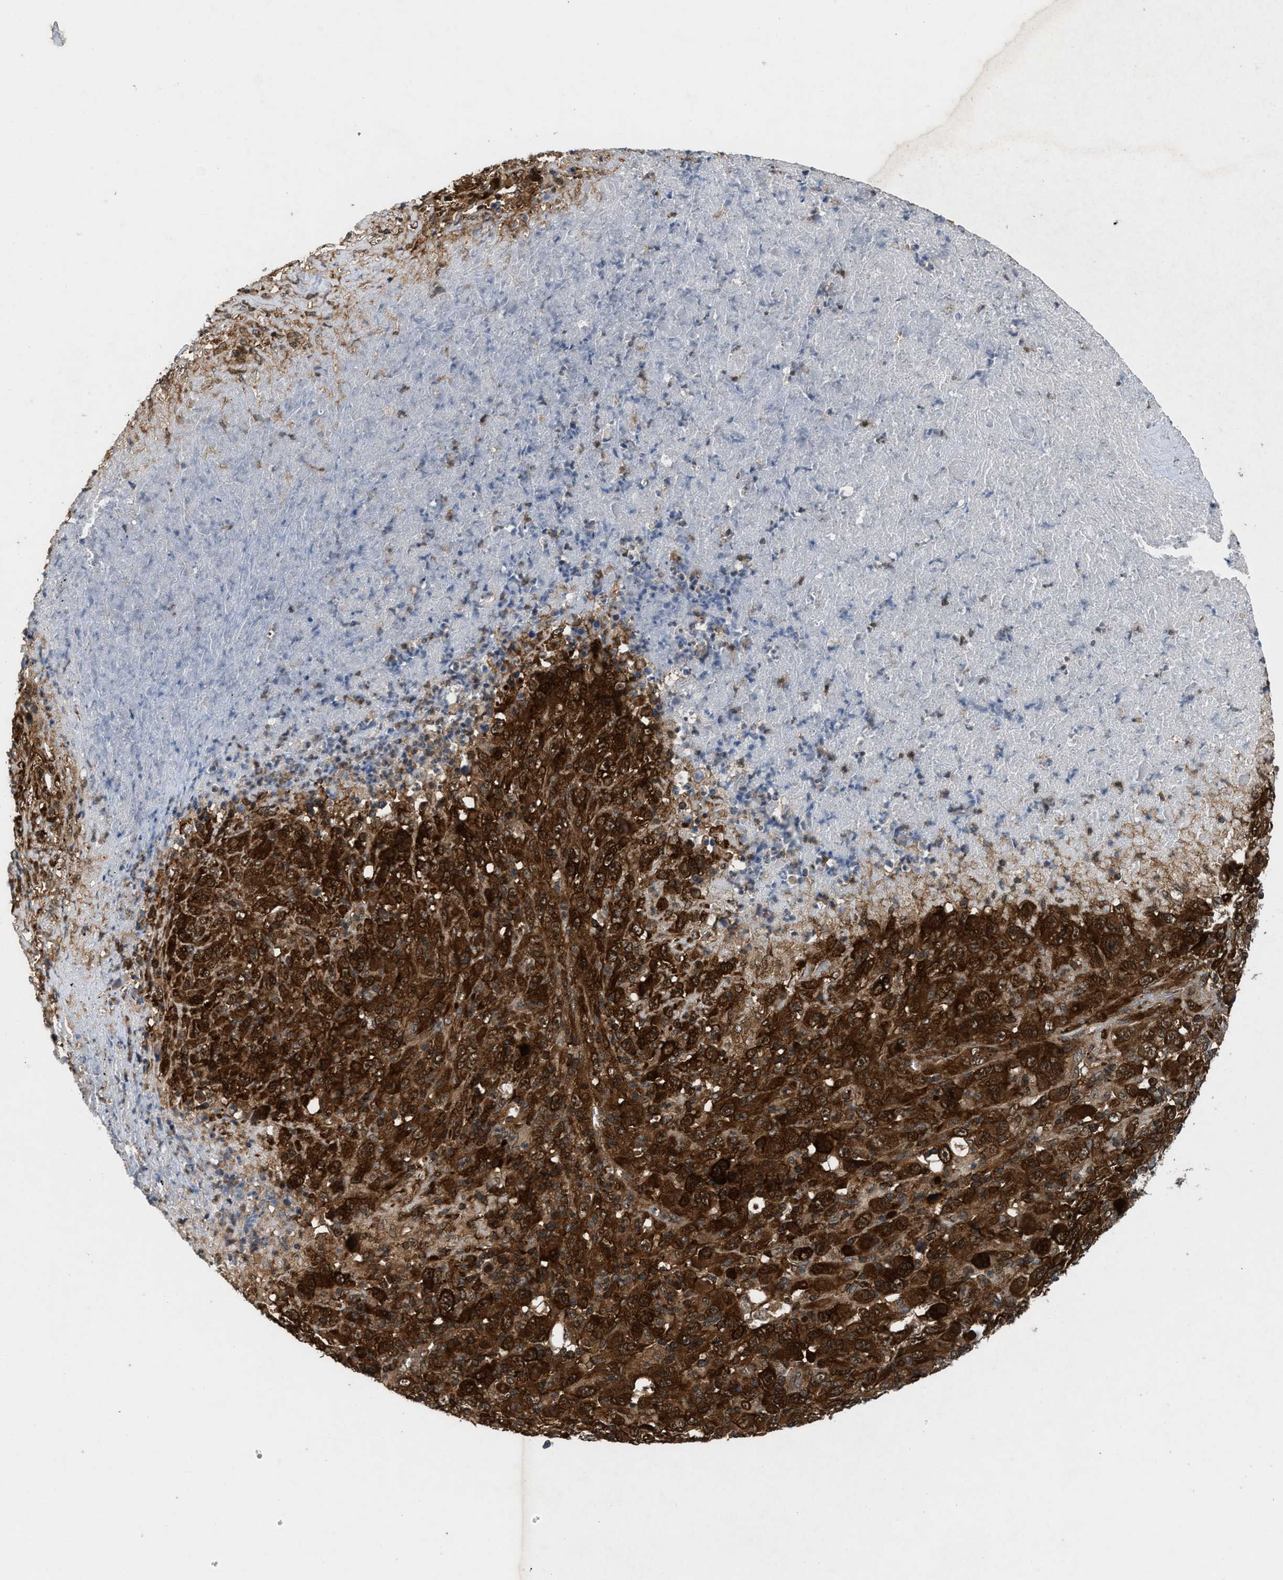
{"staining": {"intensity": "strong", "quantity": ">75%", "location": "cytoplasmic/membranous,nuclear"}, "tissue": "melanoma", "cell_type": "Tumor cells", "image_type": "cancer", "snomed": [{"axis": "morphology", "description": "Malignant melanoma, Metastatic site"}, {"axis": "topography", "description": "Skin"}], "caption": "Melanoma stained with DAB immunohistochemistry shows high levels of strong cytoplasmic/membranous and nuclear expression in about >75% of tumor cells.", "gene": "OXSR1", "patient": {"sex": "female", "age": 56}}